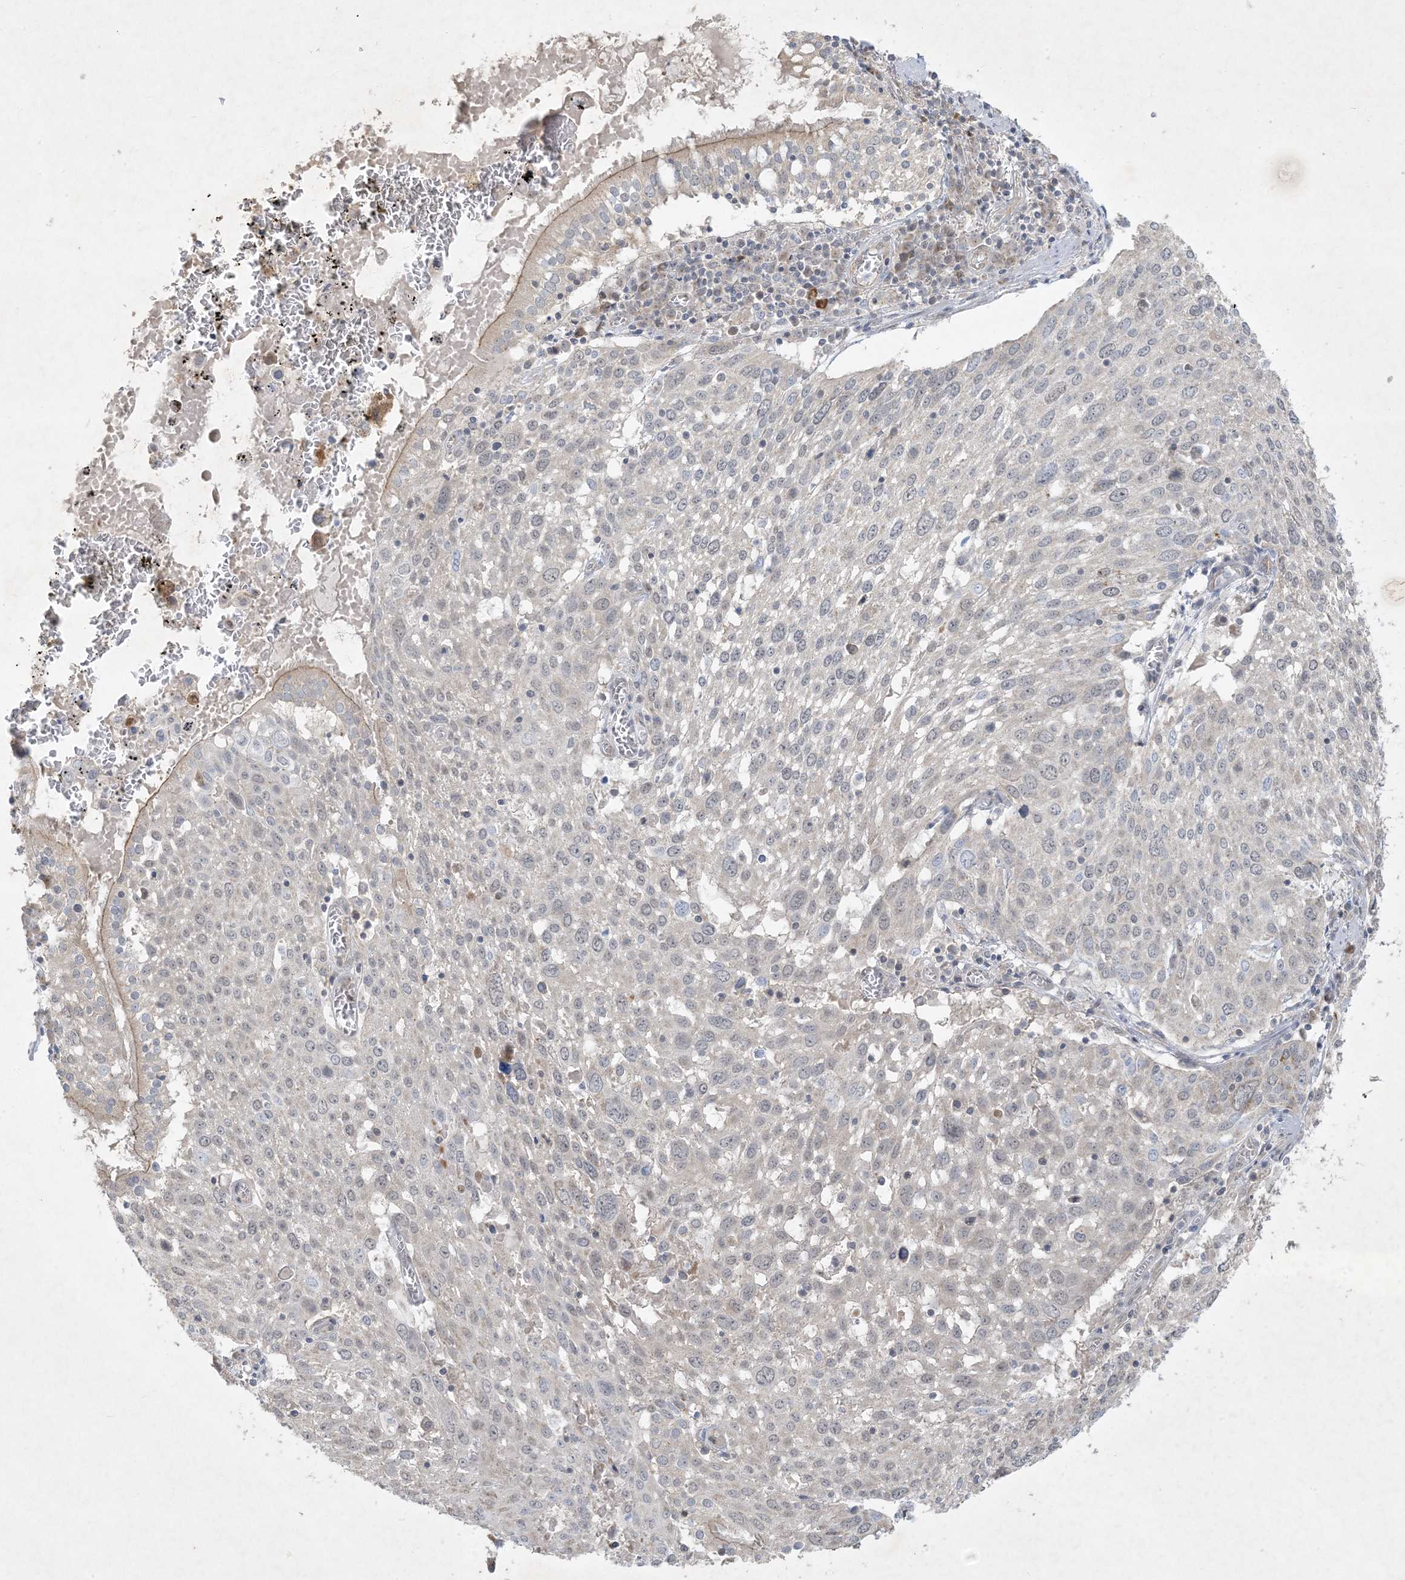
{"staining": {"intensity": "negative", "quantity": "none", "location": "none"}, "tissue": "lung cancer", "cell_type": "Tumor cells", "image_type": "cancer", "snomed": [{"axis": "morphology", "description": "Squamous cell carcinoma, NOS"}, {"axis": "topography", "description": "Lung"}], "caption": "Protein analysis of squamous cell carcinoma (lung) reveals no significant expression in tumor cells.", "gene": "BCORL1", "patient": {"sex": "male", "age": 65}}